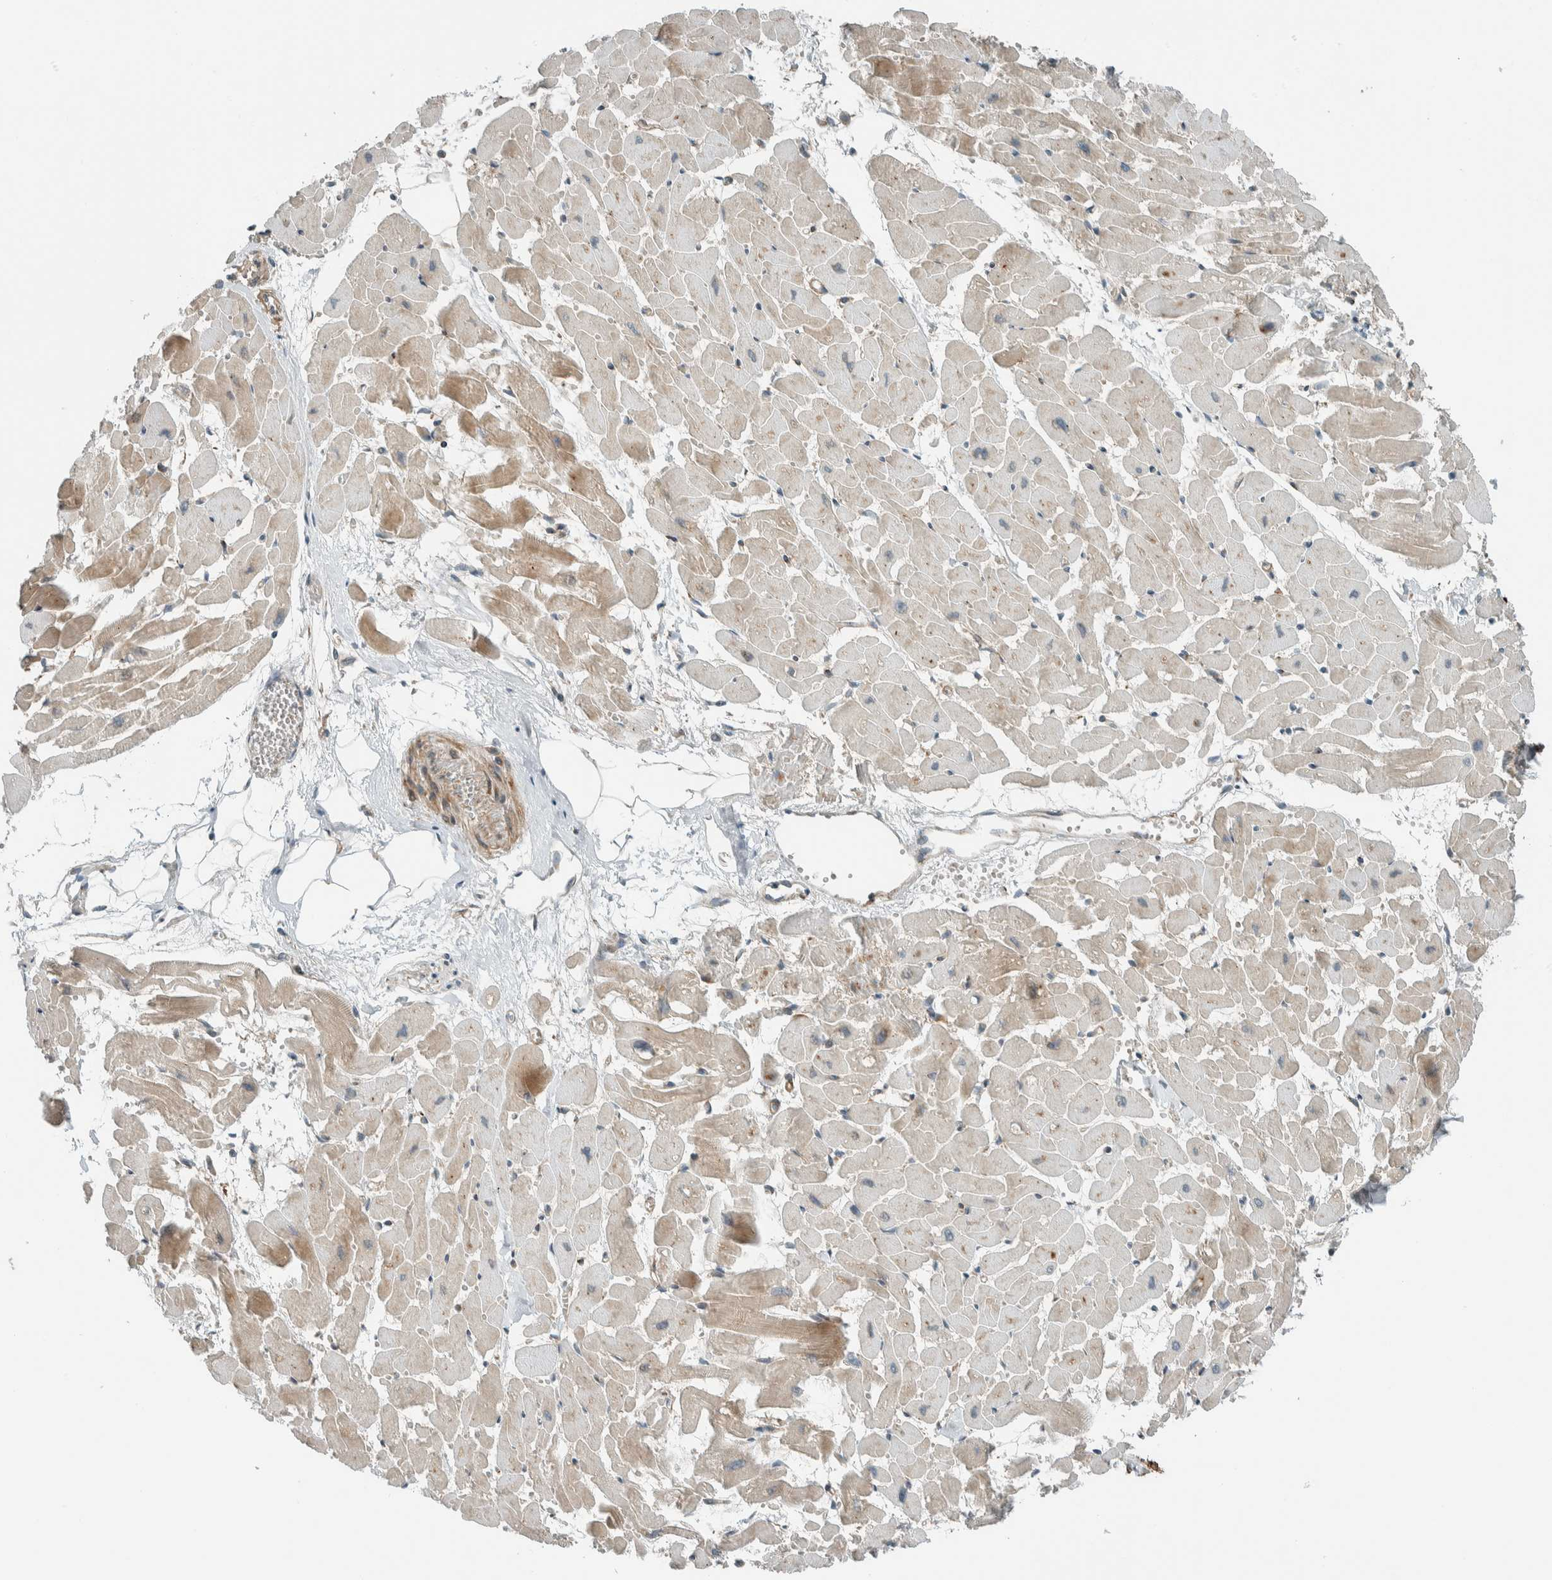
{"staining": {"intensity": "weak", "quantity": "<25%", "location": "cytoplasmic/membranous"}, "tissue": "heart muscle", "cell_type": "Cardiomyocytes", "image_type": "normal", "snomed": [{"axis": "morphology", "description": "Normal tissue, NOS"}, {"axis": "topography", "description": "Heart"}], "caption": "DAB (3,3'-diaminobenzidine) immunohistochemical staining of benign human heart muscle demonstrates no significant positivity in cardiomyocytes. (DAB immunohistochemistry (IHC) visualized using brightfield microscopy, high magnification).", "gene": "EXOC7", "patient": {"sex": "female", "age": 19}}